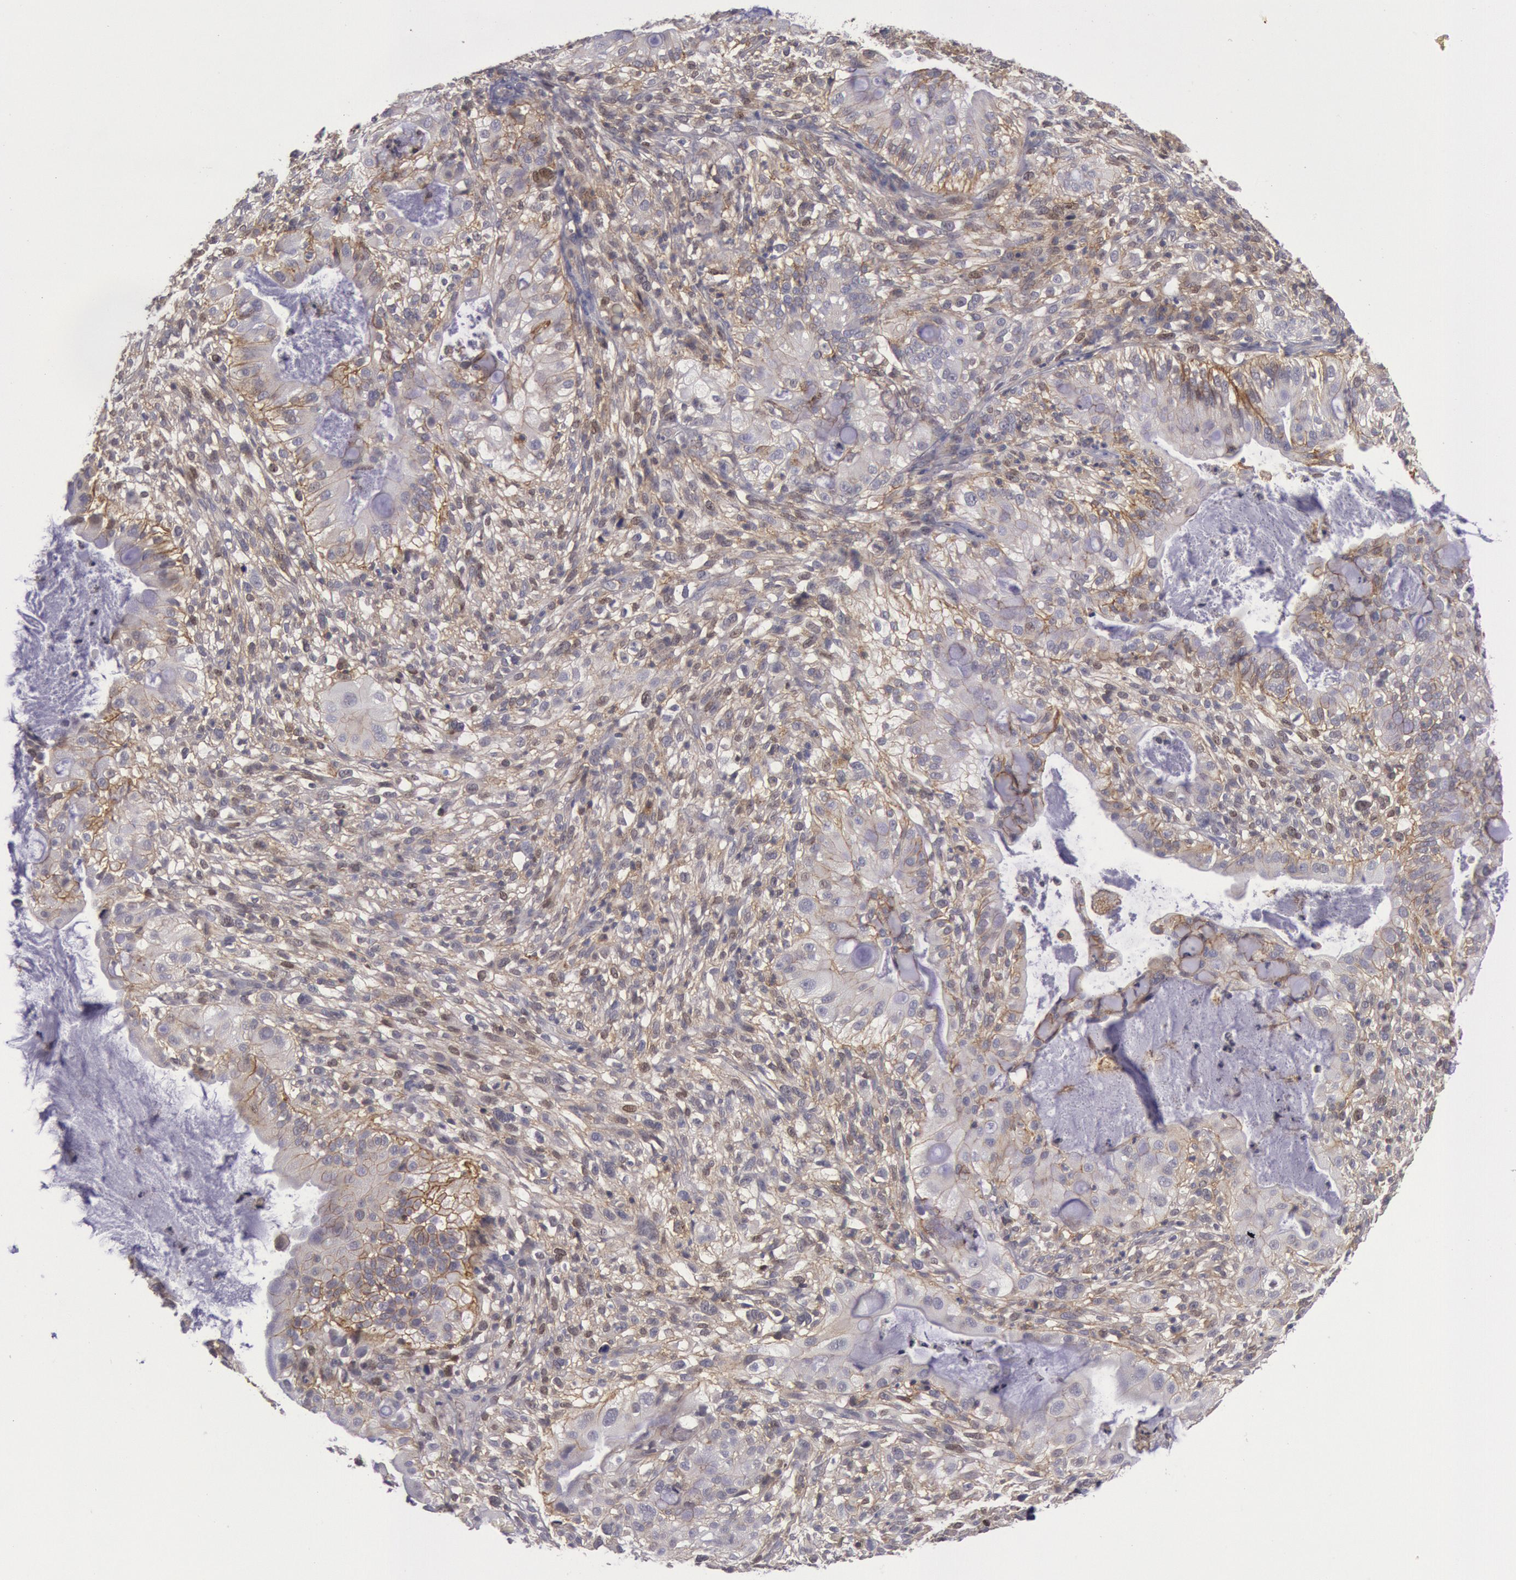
{"staining": {"intensity": "weak", "quantity": "25%-75%", "location": "cytoplasmic/membranous"}, "tissue": "cervical cancer", "cell_type": "Tumor cells", "image_type": "cancer", "snomed": [{"axis": "morphology", "description": "Adenocarcinoma, NOS"}, {"axis": "topography", "description": "Cervix"}], "caption": "Cervical adenocarcinoma stained with immunohistochemistry (IHC) exhibits weak cytoplasmic/membranous positivity in about 25%-75% of tumor cells.", "gene": "STX4", "patient": {"sex": "female", "age": 41}}